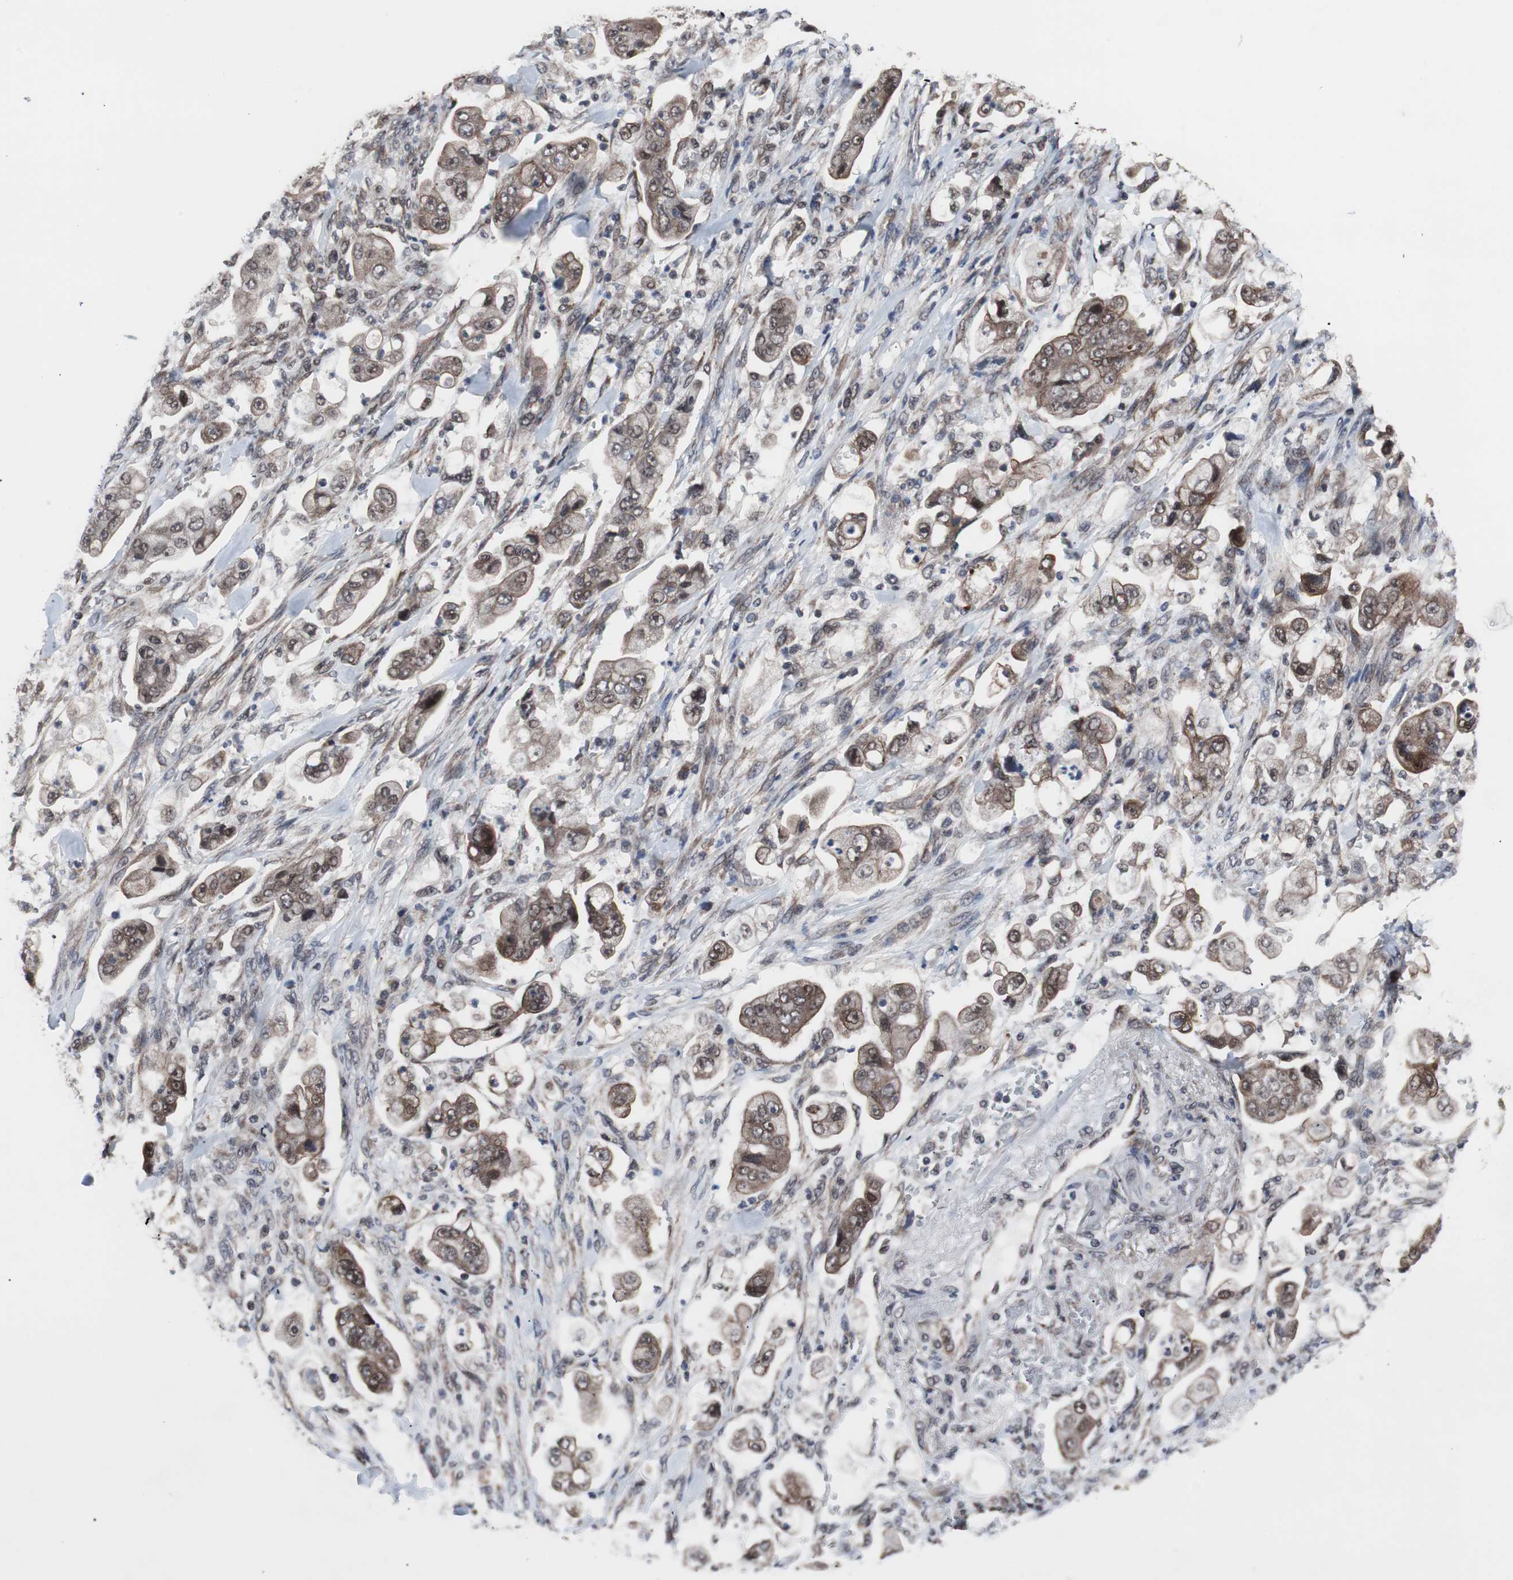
{"staining": {"intensity": "moderate", "quantity": ">75%", "location": "cytoplasmic/membranous,nuclear"}, "tissue": "stomach cancer", "cell_type": "Tumor cells", "image_type": "cancer", "snomed": [{"axis": "morphology", "description": "Adenocarcinoma, NOS"}, {"axis": "topography", "description": "Stomach"}], "caption": "Immunohistochemistry (IHC) (DAB (3,3'-diaminobenzidine)) staining of human stomach adenocarcinoma reveals moderate cytoplasmic/membranous and nuclear protein positivity in approximately >75% of tumor cells.", "gene": "GTF2F2", "patient": {"sex": "male", "age": 62}}